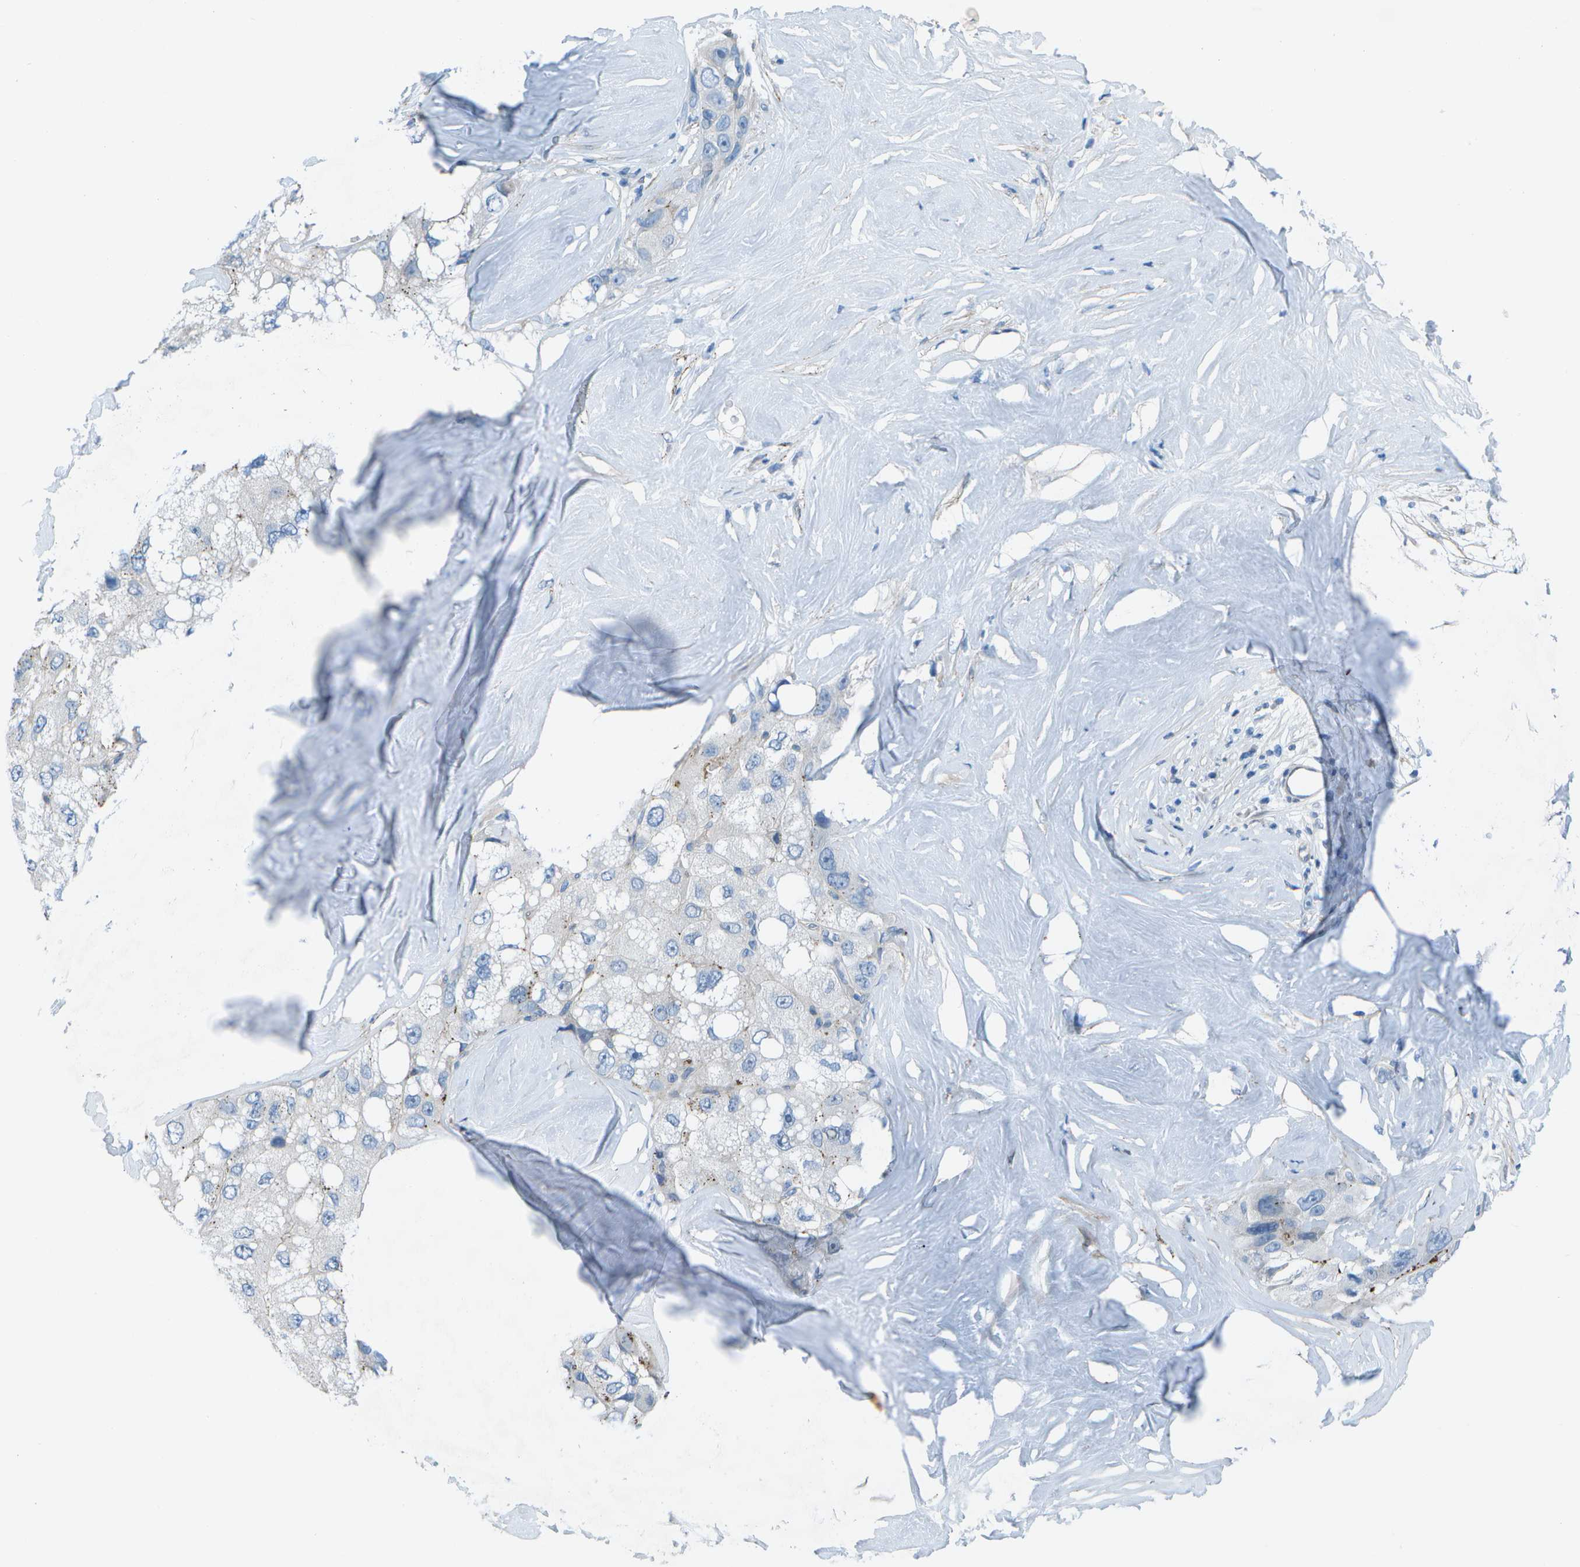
{"staining": {"intensity": "negative", "quantity": "none", "location": "none"}, "tissue": "liver cancer", "cell_type": "Tumor cells", "image_type": "cancer", "snomed": [{"axis": "morphology", "description": "Carcinoma, Hepatocellular, NOS"}, {"axis": "topography", "description": "Liver"}], "caption": "Immunohistochemistry histopathology image of neoplastic tissue: human liver hepatocellular carcinoma stained with DAB reveals no significant protein expression in tumor cells. Brightfield microscopy of immunohistochemistry stained with DAB (3,3'-diaminobenzidine) (brown) and hematoxylin (blue), captured at high magnification.", "gene": "SORBS3", "patient": {"sex": "male", "age": 80}}